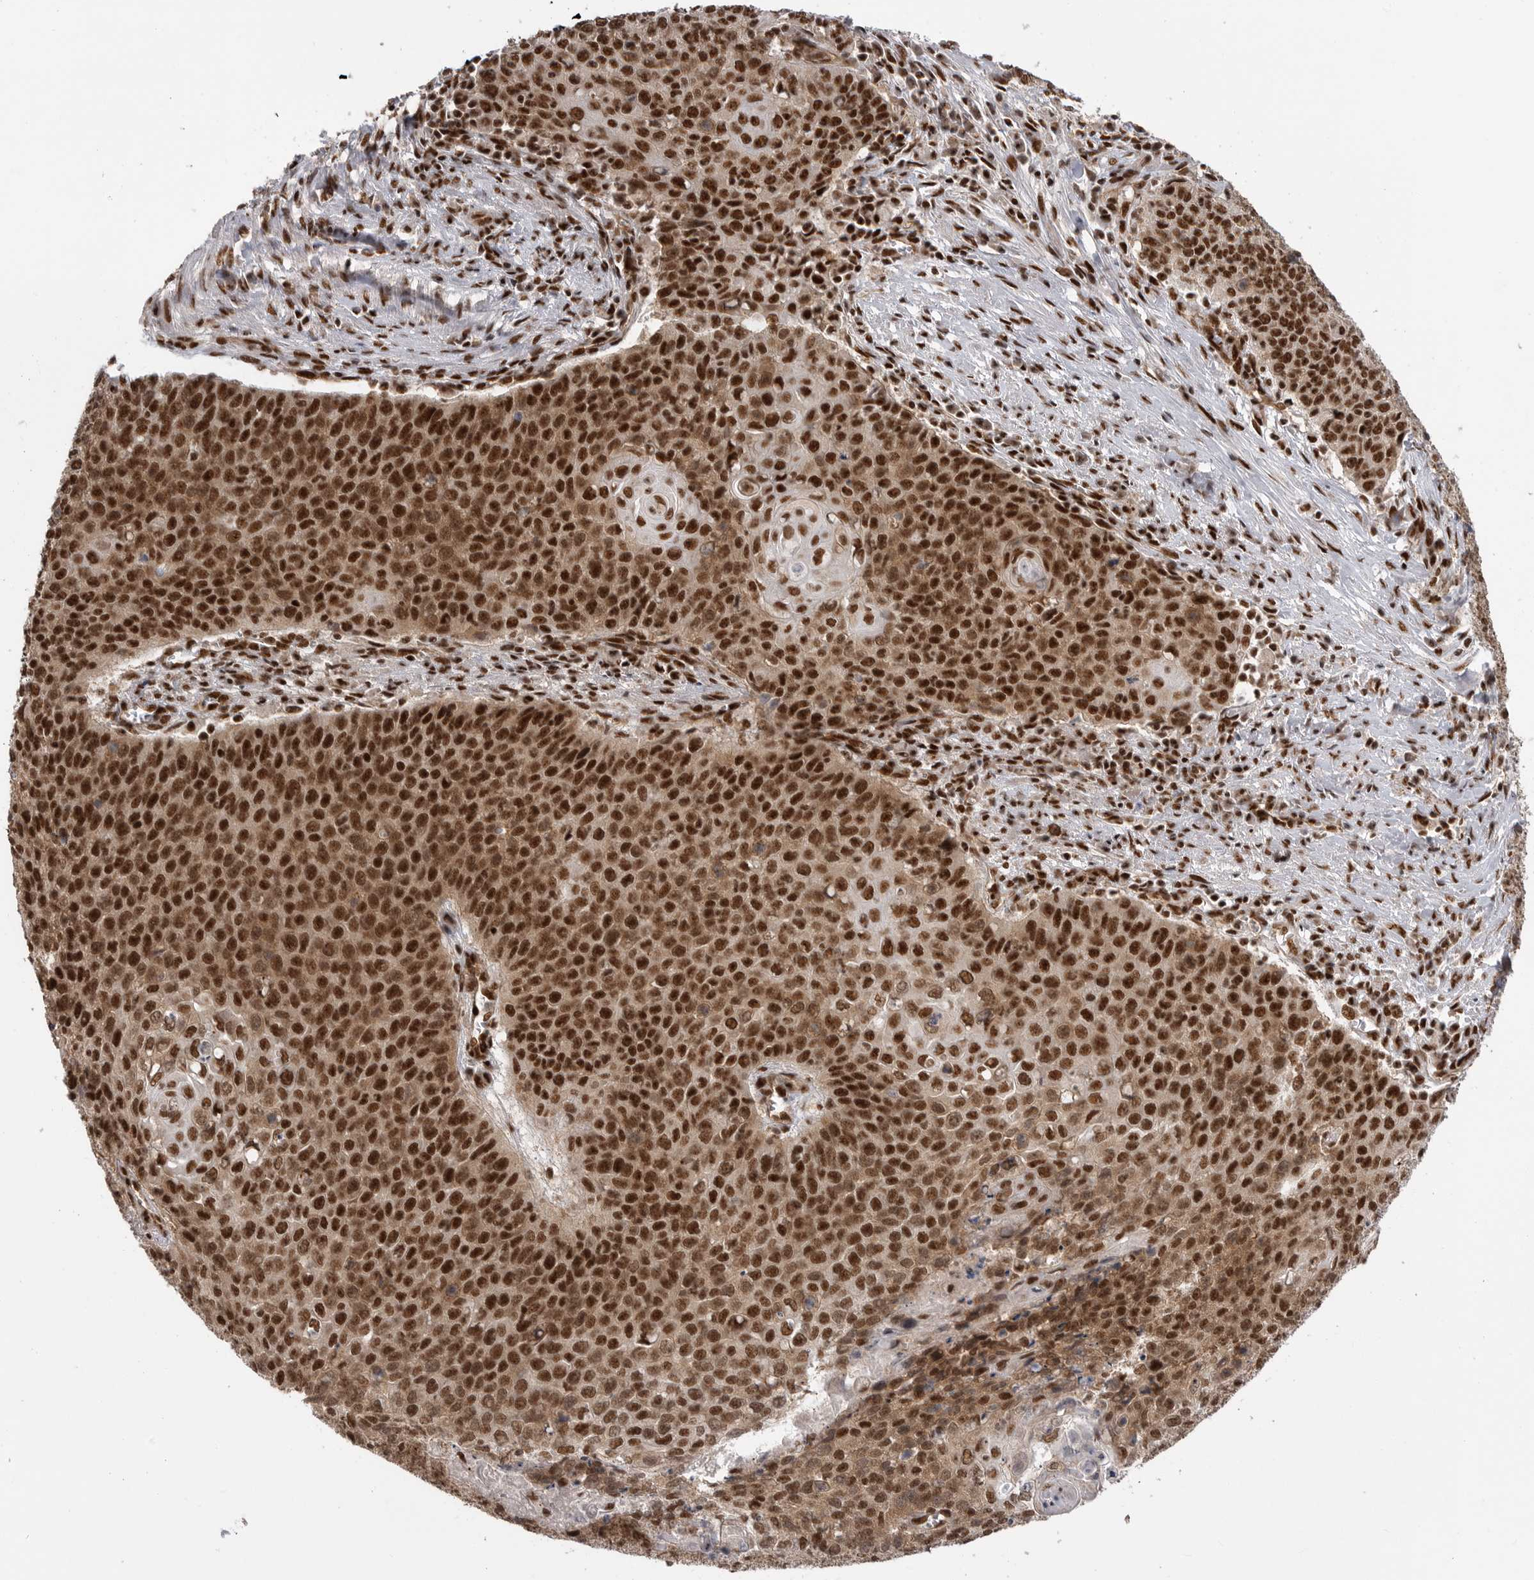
{"staining": {"intensity": "strong", "quantity": ">75%", "location": "nuclear"}, "tissue": "cervical cancer", "cell_type": "Tumor cells", "image_type": "cancer", "snomed": [{"axis": "morphology", "description": "Squamous cell carcinoma, NOS"}, {"axis": "topography", "description": "Cervix"}], "caption": "This is an image of IHC staining of cervical cancer, which shows strong positivity in the nuclear of tumor cells.", "gene": "PPP1R8", "patient": {"sex": "female", "age": 39}}